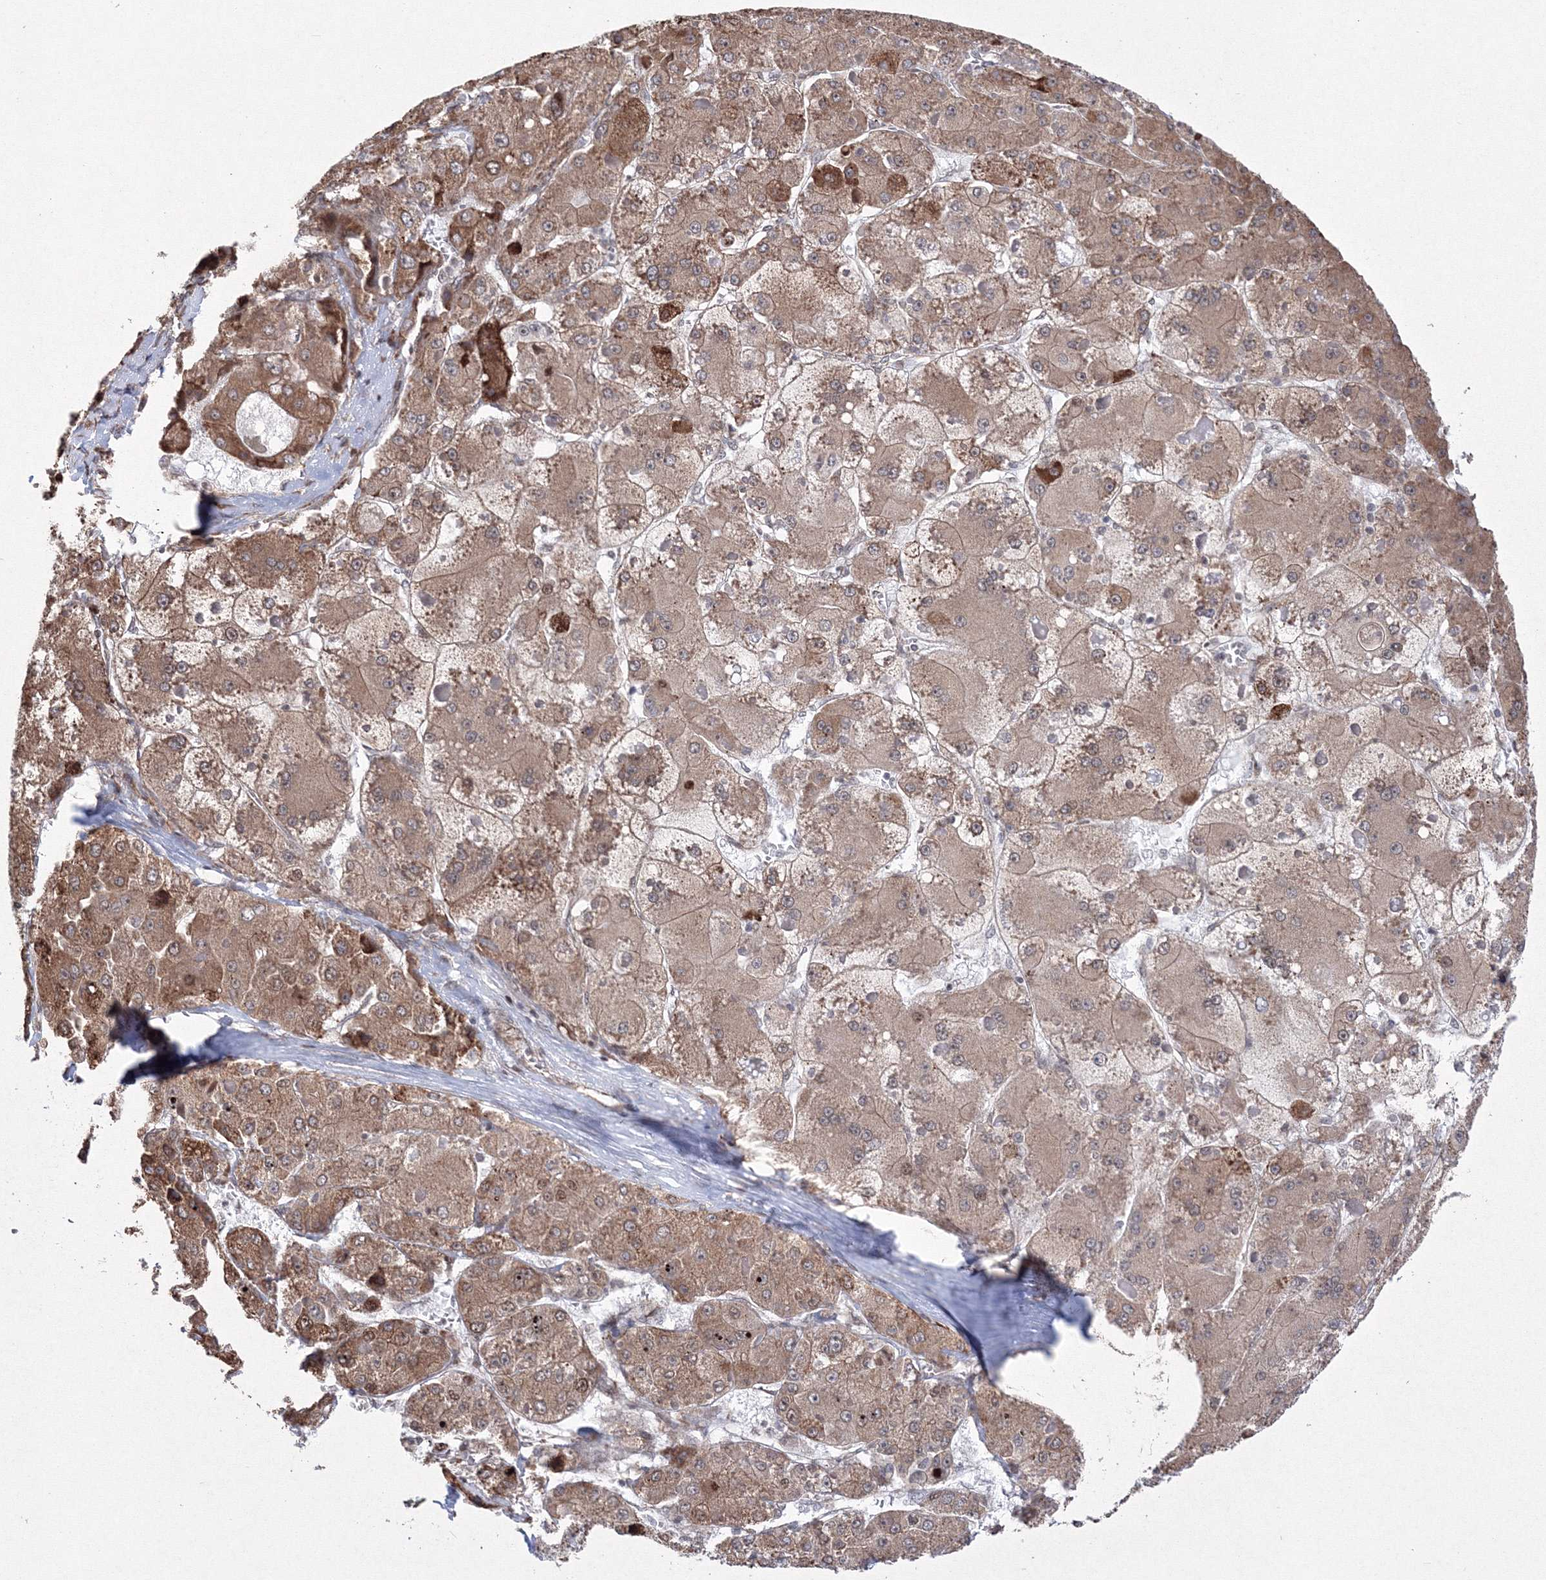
{"staining": {"intensity": "moderate", "quantity": ">75%", "location": "cytoplasmic/membranous"}, "tissue": "liver cancer", "cell_type": "Tumor cells", "image_type": "cancer", "snomed": [{"axis": "morphology", "description": "Carcinoma, Hepatocellular, NOS"}, {"axis": "topography", "description": "Liver"}], "caption": "The immunohistochemical stain shows moderate cytoplasmic/membranous staining in tumor cells of hepatocellular carcinoma (liver) tissue. Nuclei are stained in blue.", "gene": "EFCAB12", "patient": {"sex": "female", "age": 73}}